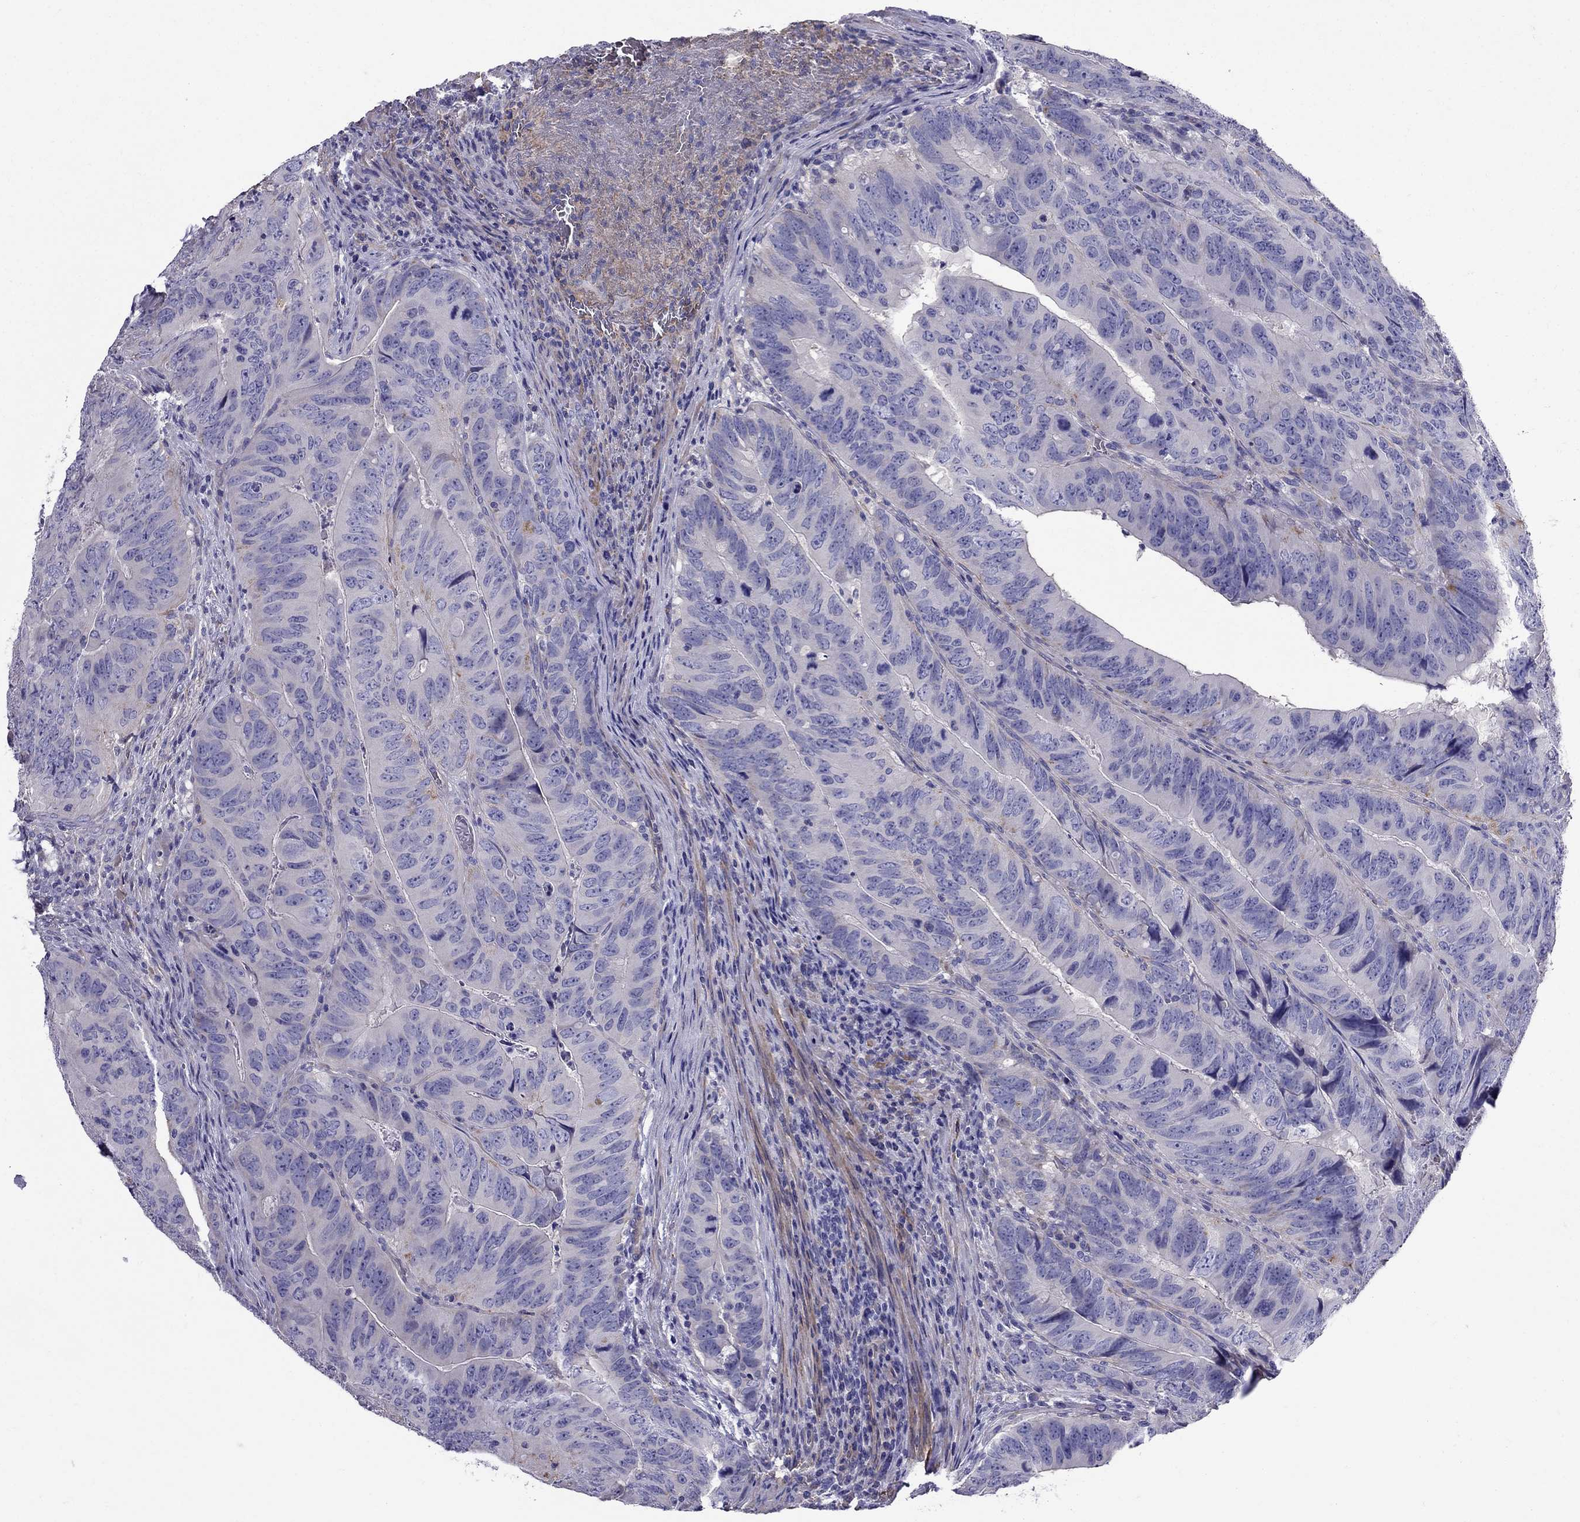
{"staining": {"intensity": "negative", "quantity": "none", "location": "none"}, "tissue": "colorectal cancer", "cell_type": "Tumor cells", "image_type": "cancer", "snomed": [{"axis": "morphology", "description": "Adenocarcinoma, NOS"}, {"axis": "topography", "description": "Colon"}], "caption": "Immunohistochemistry image of human adenocarcinoma (colorectal) stained for a protein (brown), which demonstrates no staining in tumor cells.", "gene": "GPR50", "patient": {"sex": "male", "age": 79}}